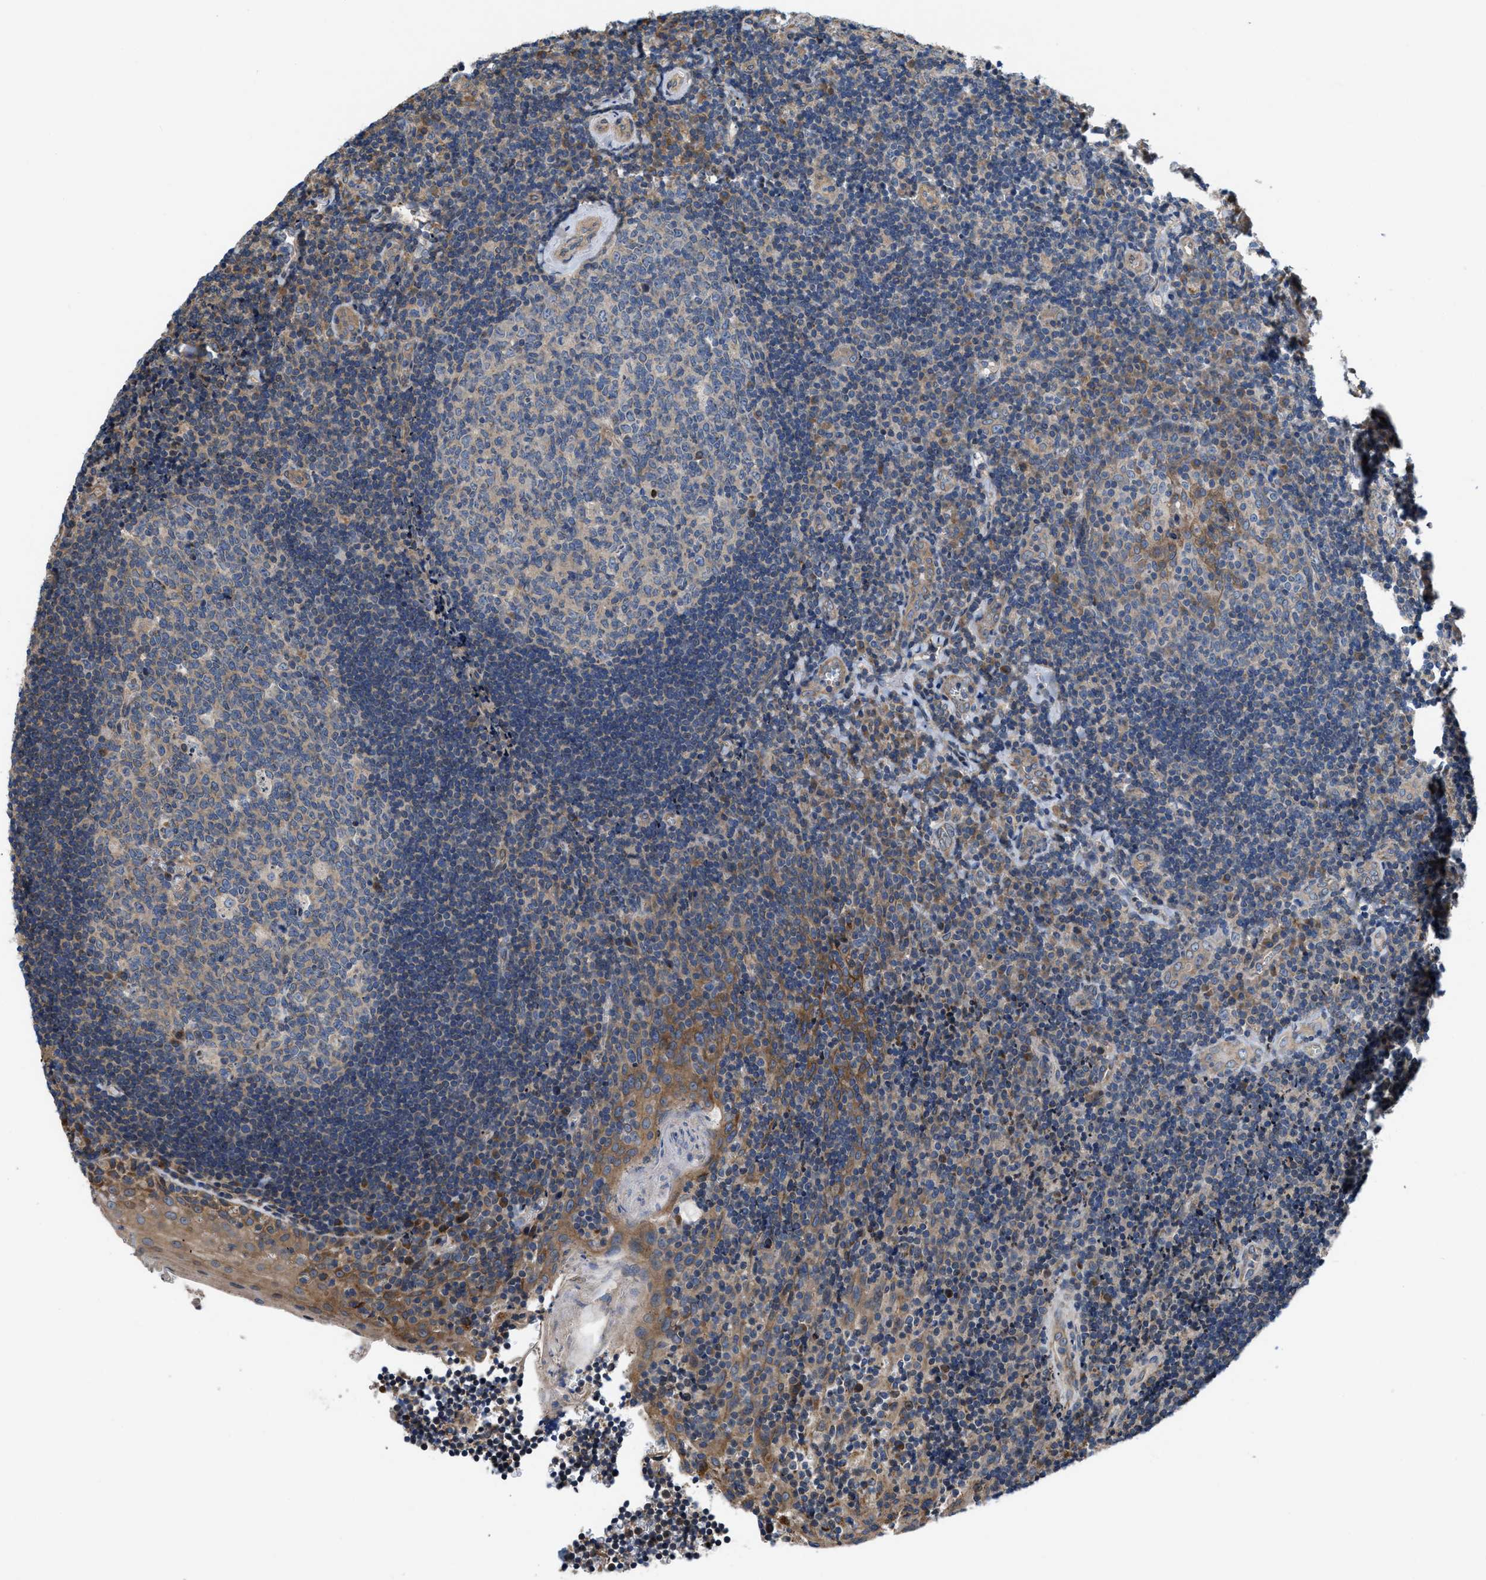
{"staining": {"intensity": "moderate", "quantity": "<25%", "location": "cytoplasmic/membranous"}, "tissue": "tonsil", "cell_type": "Germinal center cells", "image_type": "normal", "snomed": [{"axis": "morphology", "description": "Normal tissue, NOS"}, {"axis": "morphology", "description": "Inflammation, NOS"}, {"axis": "topography", "description": "Tonsil"}], "caption": "This is a photomicrograph of immunohistochemistry (IHC) staining of normal tonsil, which shows moderate expression in the cytoplasmic/membranous of germinal center cells.", "gene": "CEP128", "patient": {"sex": "female", "age": 31}}